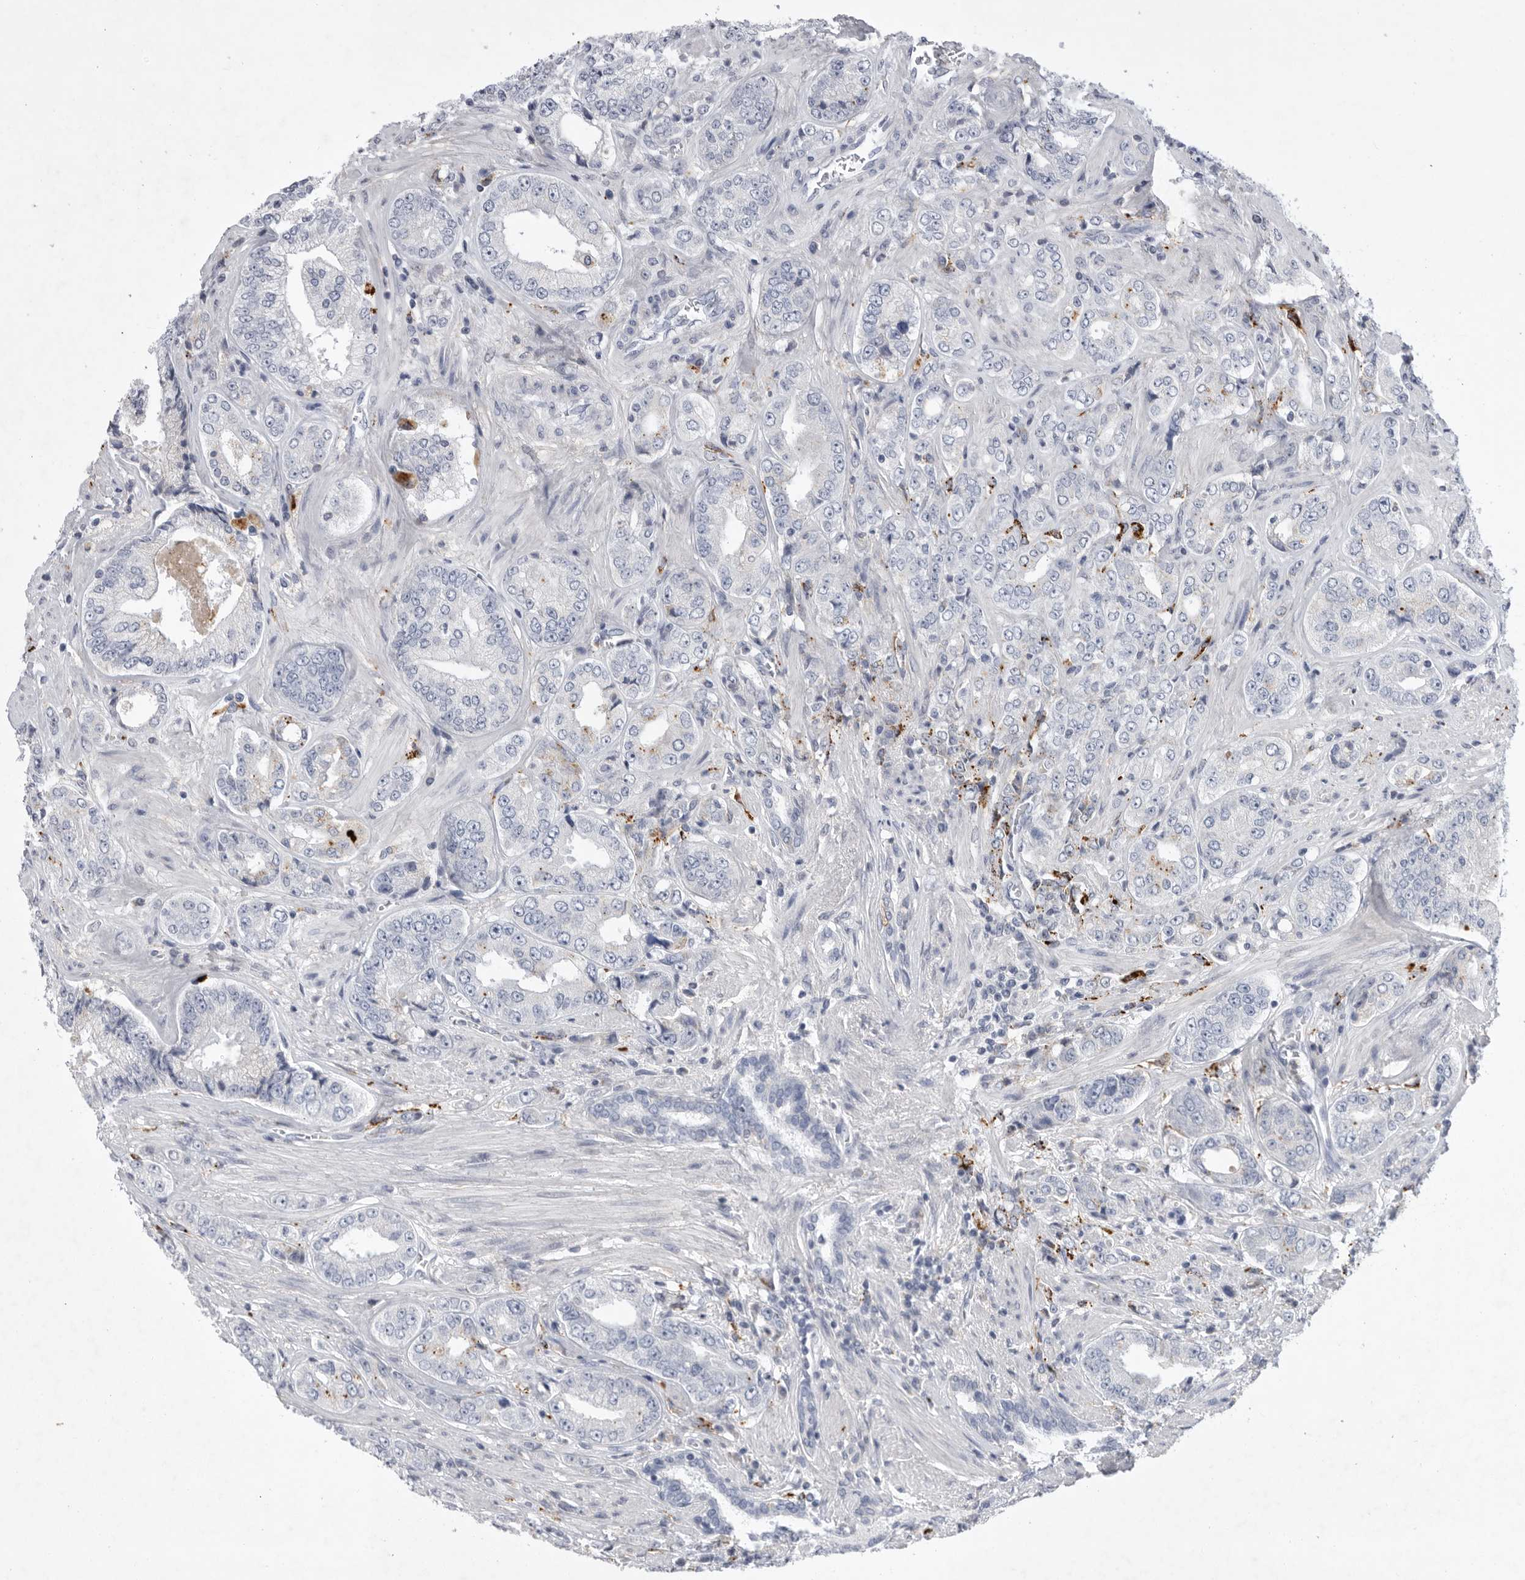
{"staining": {"intensity": "negative", "quantity": "none", "location": "none"}, "tissue": "prostate cancer", "cell_type": "Tumor cells", "image_type": "cancer", "snomed": [{"axis": "morphology", "description": "Adenocarcinoma, High grade"}, {"axis": "topography", "description": "Prostate"}], "caption": "Prostate cancer stained for a protein using IHC demonstrates no positivity tumor cells.", "gene": "SIGLEC10", "patient": {"sex": "male", "age": 61}}